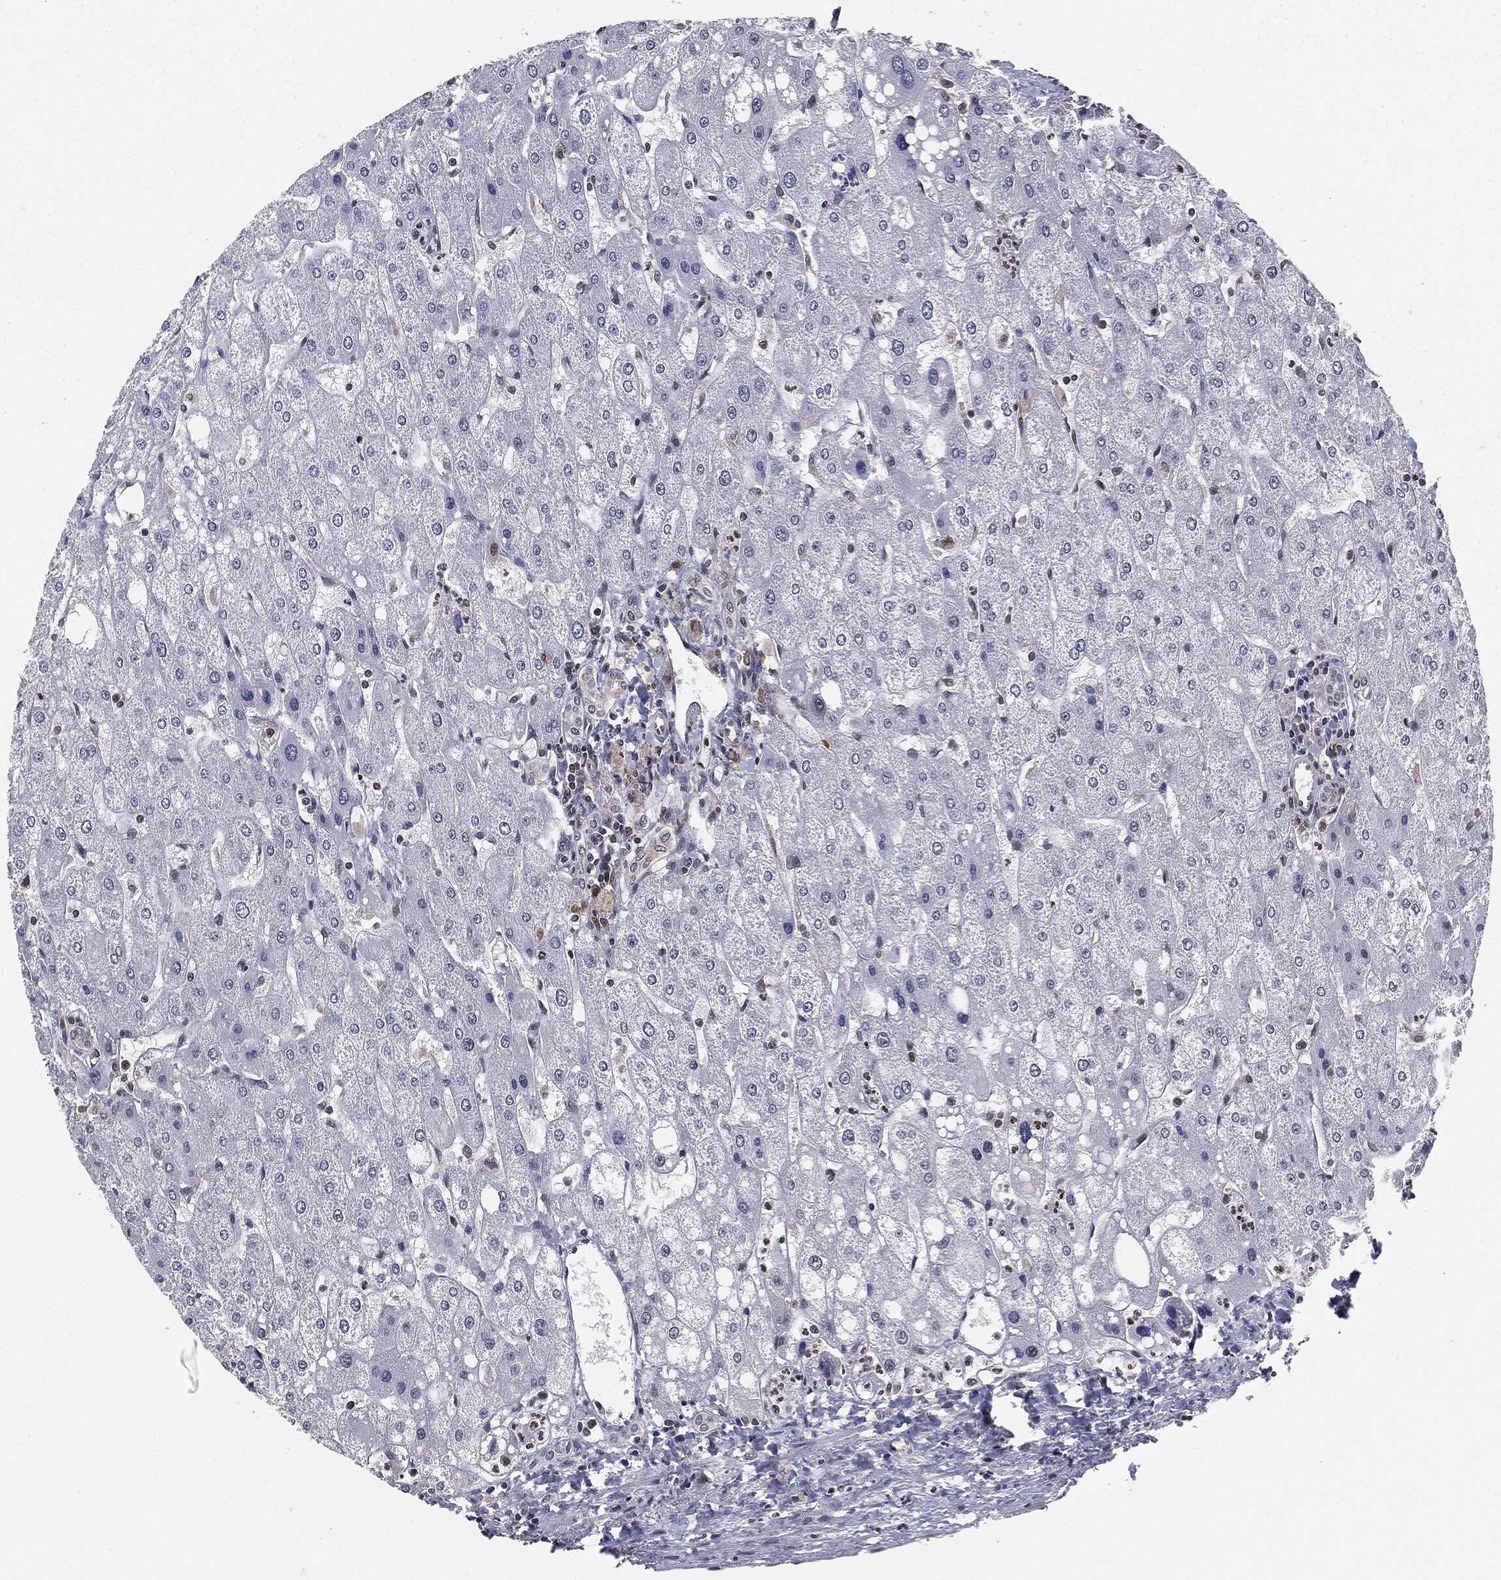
{"staining": {"intensity": "negative", "quantity": "none", "location": "none"}, "tissue": "liver", "cell_type": "Cholangiocytes", "image_type": "normal", "snomed": [{"axis": "morphology", "description": "Normal tissue, NOS"}, {"axis": "topography", "description": "Liver"}], "caption": "This histopathology image is of normal liver stained with immunohistochemistry (IHC) to label a protein in brown with the nuclei are counter-stained blue. There is no staining in cholangiocytes.", "gene": "TBC1D22A", "patient": {"sex": "male", "age": 67}}